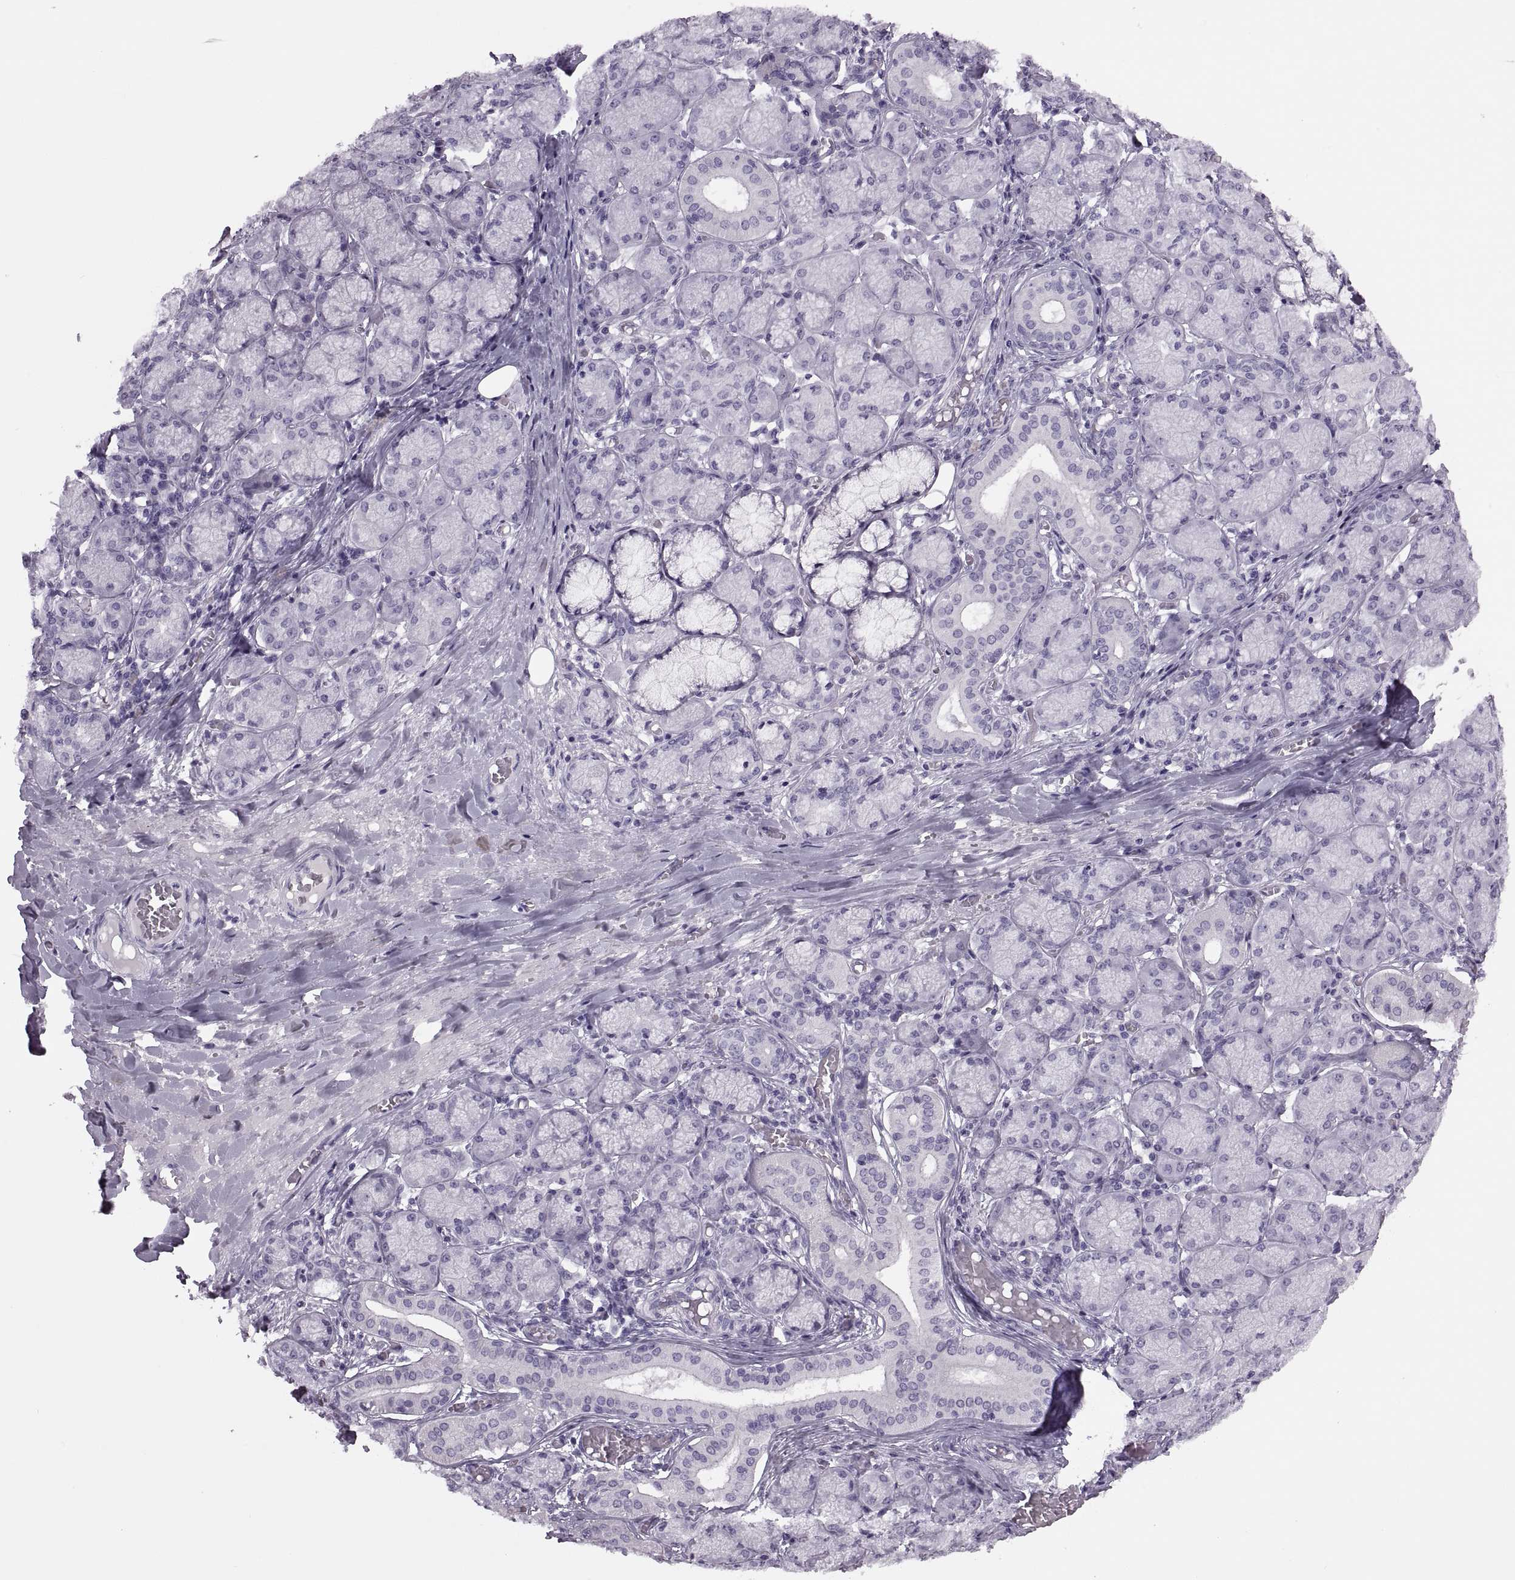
{"staining": {"intensity": "negative", "quantity": "none", "location": "none"}, "tissue": "salivary gland", "cell_type": "Glandular cells", "image_type": "normal", "snomed": [{"axis": "morphology", "description": "Normal tissue, NOS"}, {"axis": "topography", "description": "Salivary gland"}, {"axis": "topography", "description": "Peripheral nerve tissue"}], "caption": "IHC of normal human salivary gland shows no expression in glandular cells. (Stains: DAB immunohistochemistry with hematoxylin counter stain, Microscopy: brightfield microscopy at high magnification).", "gene": "FAM24A", "patient": {"sex": "female", "age": 24}}